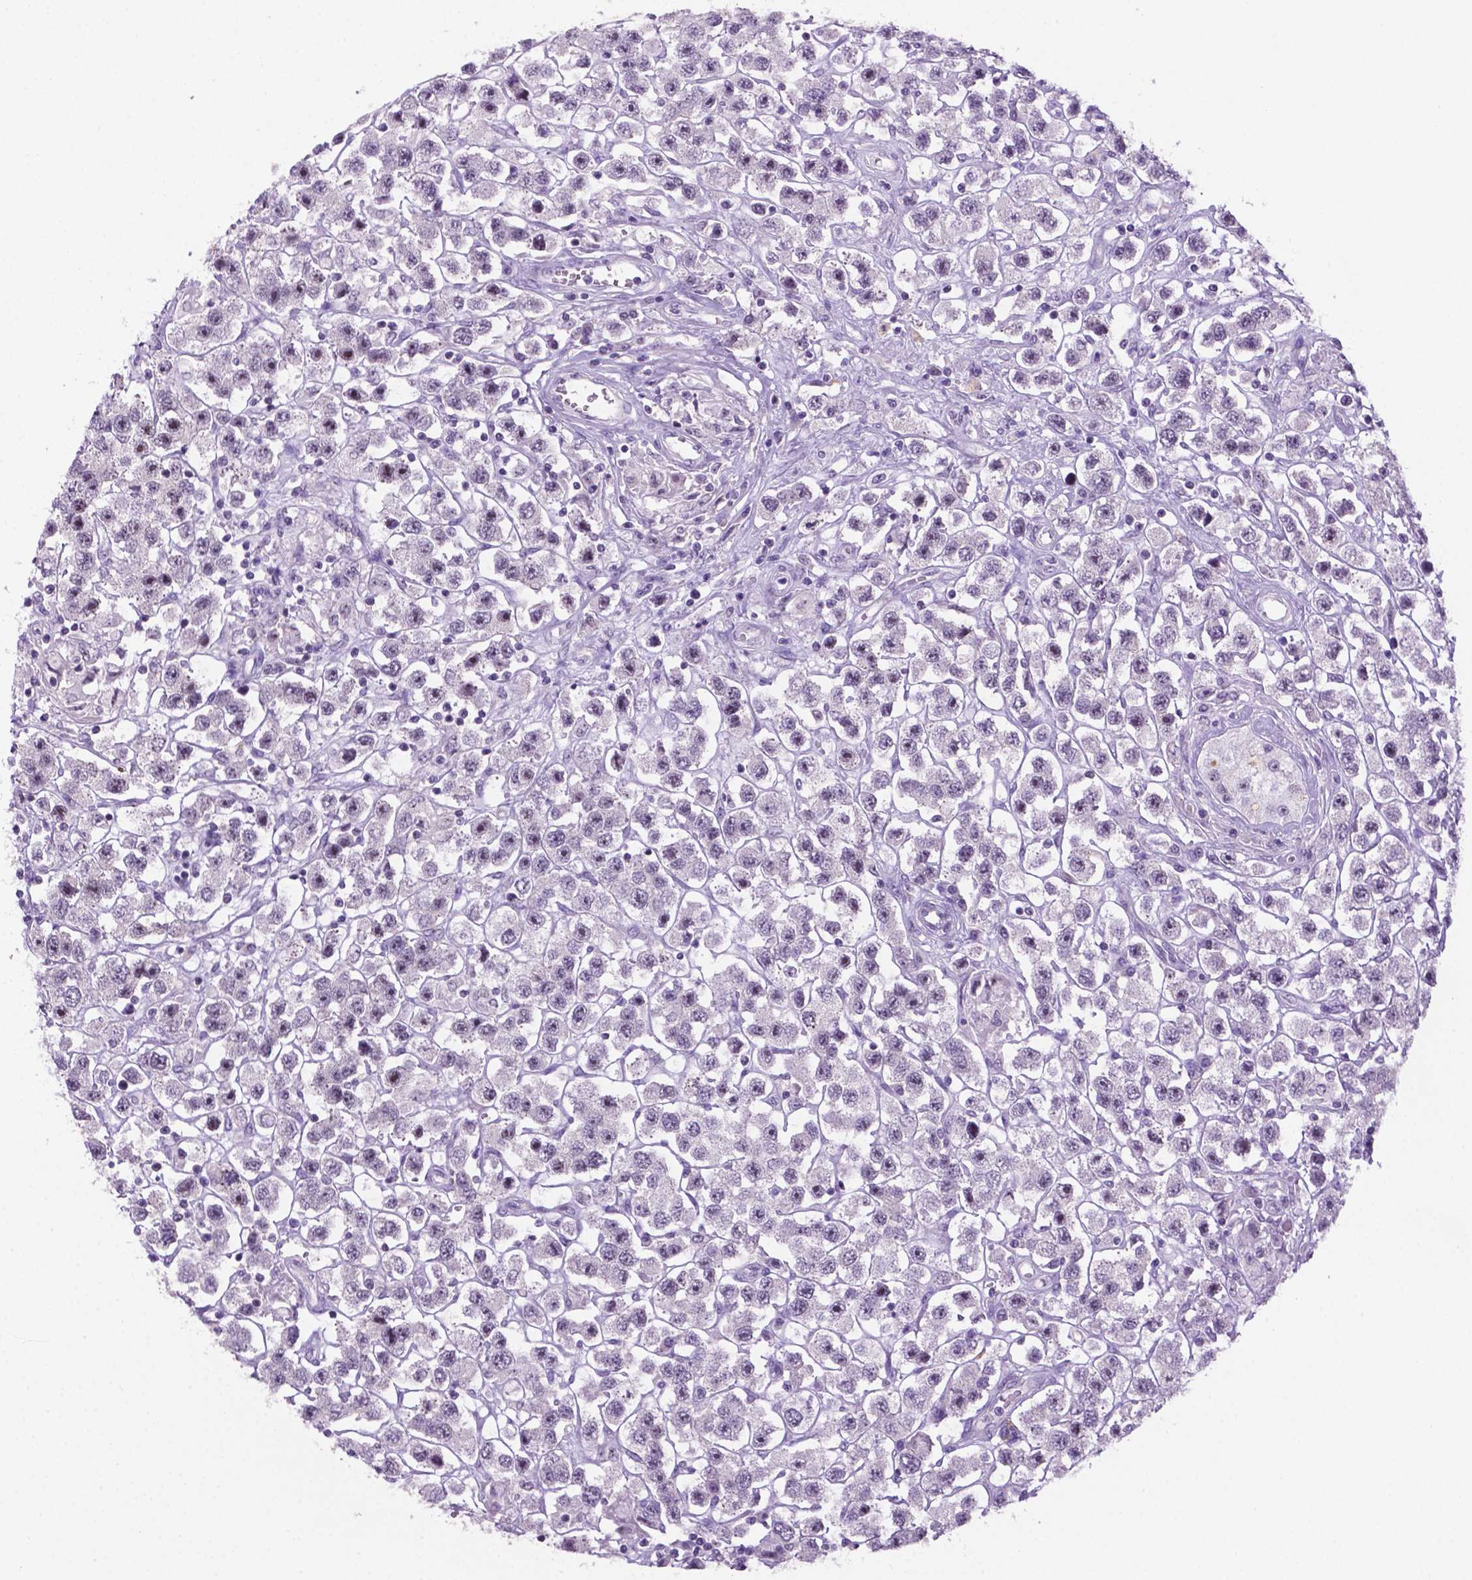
{"staining": {"intensity": "negative", "quantity": "none", "location": "none"}, "tissue": "testis cancer", "cell_type": "Tumor cells", "image_type": "cancer", "snomed": [{"axis": "morphology", "description": "Seminoma, NOS"}, {"axis": "topography", "description": "Testis"}], "caption": "DAB (3,3'-diaminobenzidine) immunohistochemical staining of human testis cancer (seminoma) demonstrates no significant expression in tumor cells.", "gene": "C18orf21", "patient": {"sex": "male", "age": 45}}